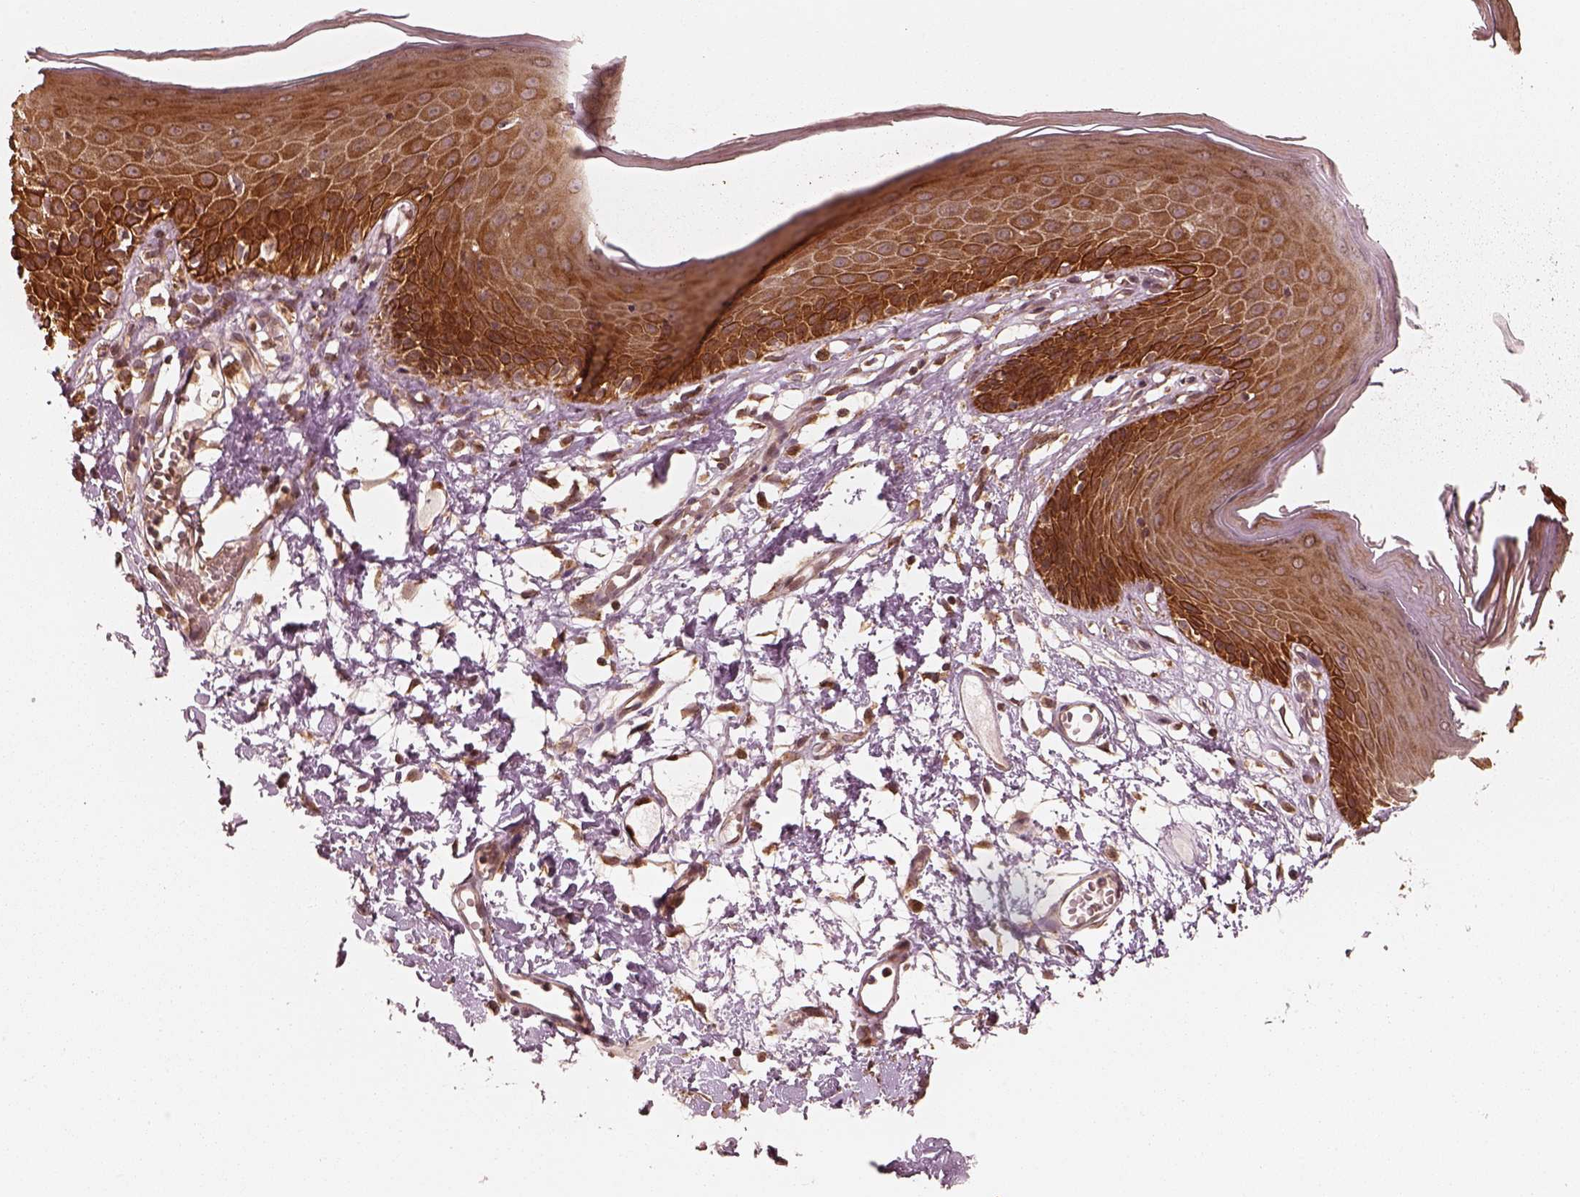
{"staining": {"intensity": "strong", "quantity": ">75%", "location": "cytoplasmic/membranous"}, "tissue": "skin", "cell_type": "Epidermal cells", "image_type": "normal", "snomed": [{"axis": "morphology", "description": "Normal tissue, NOS"}, {"axis": "topography", "description": "Vulva"}], "caption": "High-magnification brightfield microscopy of normal skin stained with DAB (brown) and counterstained with hematoxylin (blue). epidermal cells exhibit strong cytoplasmic/membranous expression is identified in about>75% of cells. Nuclei are stained in blue.", "gene": "DNAJC25", "patient": {"sex": "female", "age": 68}}